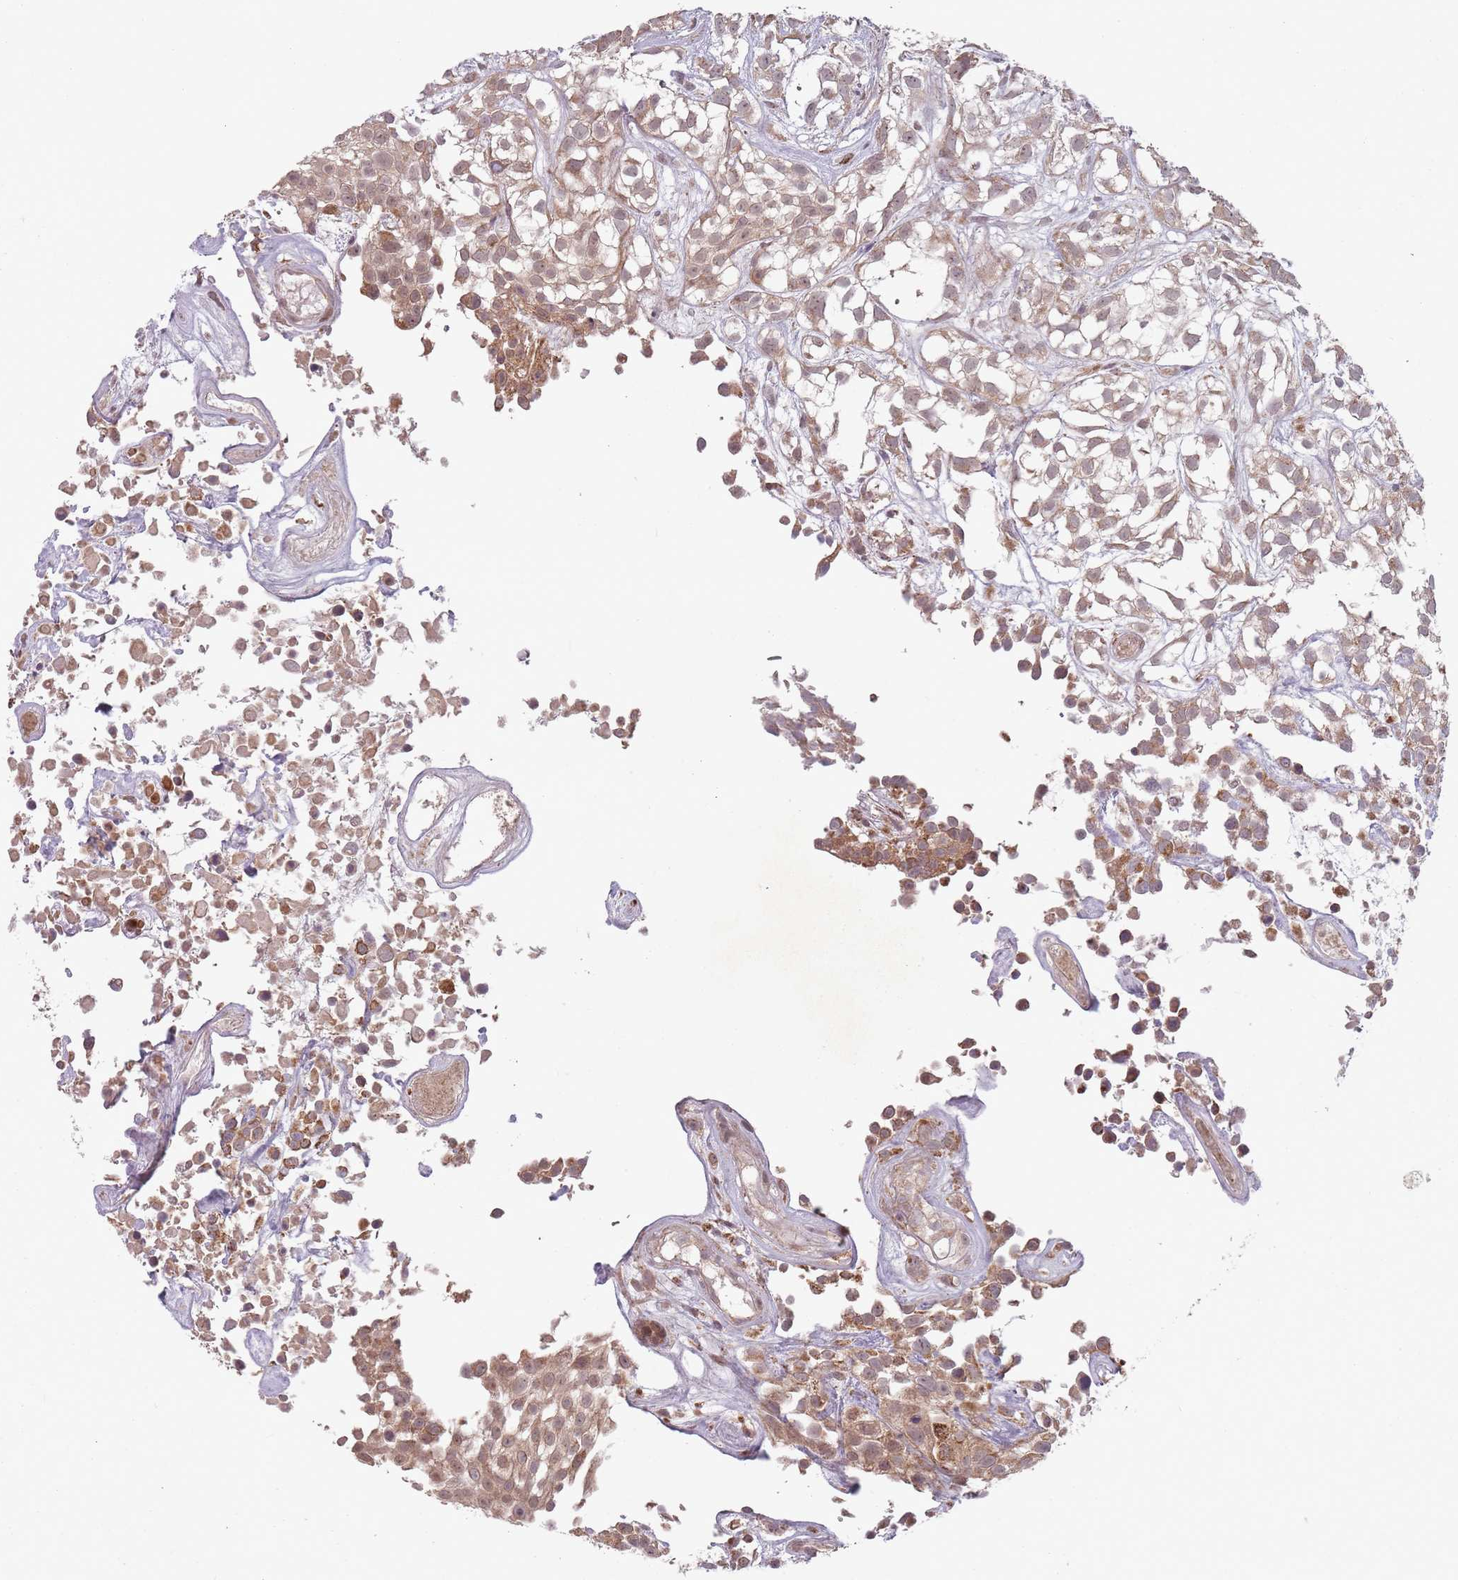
{"staining": {"intensity": "moderate", "quantity": ">75%", "location": "cytoplasmic/membranous"}, "tissue": "urothelial cancer", "cell_type": "Tumor cells", "image_type": "cancer", "snomed": [{"axis": "morphology", "description": "Urothelial carcinoma, High grade"}, {"axis": "topography", "description": "Urinary bladder"}], "caption": "High-magnification brightfield microscopy of urothelial cancer stained with DAB (3,3'-diaminobenzidine) (brown) and counterstained with hematoxylin (blue). tumor cells exhibit moderate cytoplasmic/membranous expression is seen in approximately>75% of cells. The protein is stained brown, and the nuclei are stained in blue (DAB (3,3'-diaminobenzidine) IHC with brightfield microscopy, high magnification).", "gene": "OR10Q1", "patient": {"sex": "male", "age": 56}}